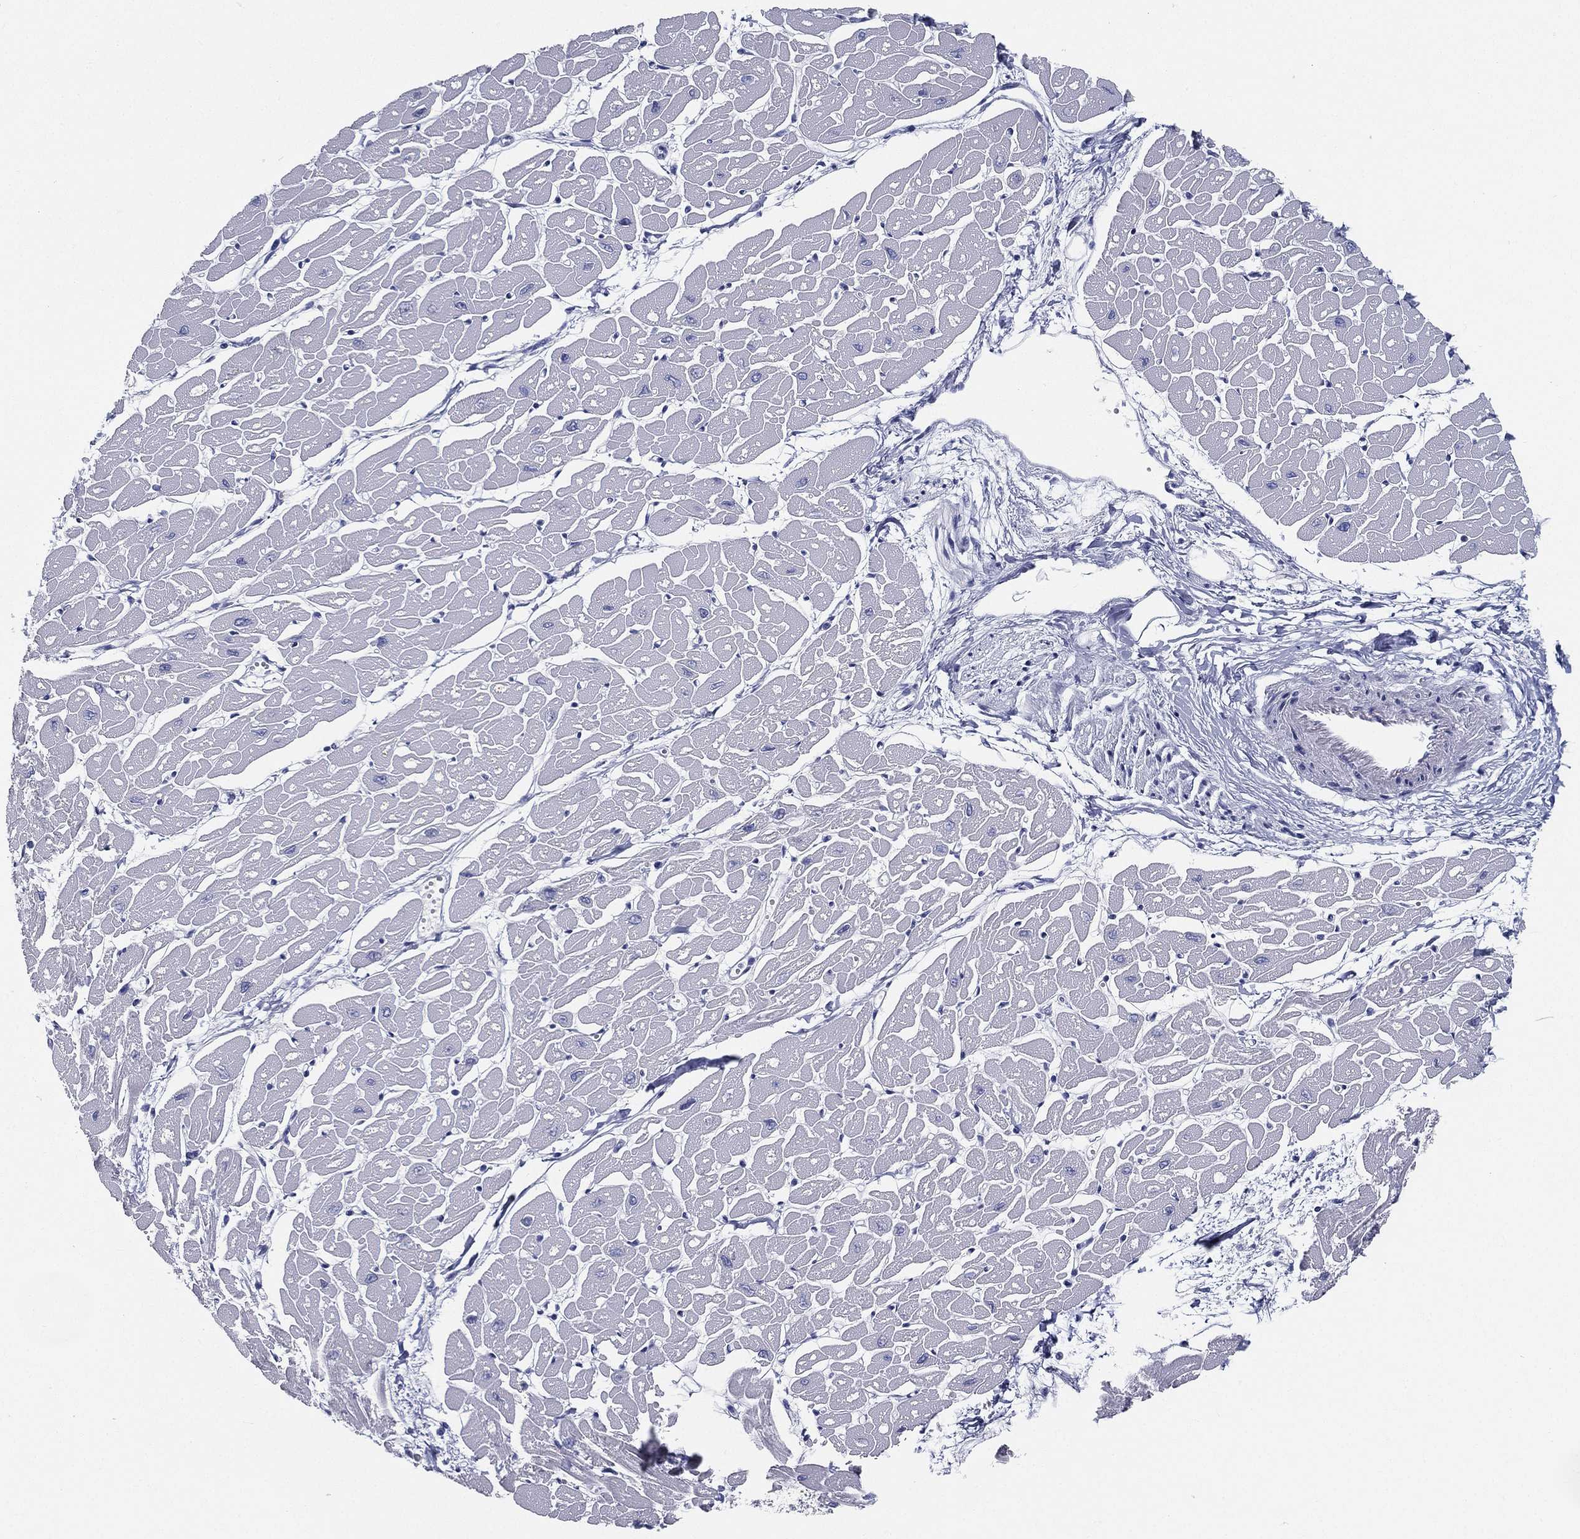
{"staining": {"intensity": "negative", "quantity": "none", "location": "none"}, "tissue": "heart muscle", "cell_type": "Cardiomyocytes", "image_type": "normal", "snomed": [{"axis": "morphology", "description": "Normal tissue, NOS"}, {"axis": "topography", "description": "Heart"}], "caption": "This is a photomicrograph of immunohistochemistry staining of benign heart muscle, which shows no positivity in cardiomyocytes.", "gene": "STS", "patient": {"sex": "male", "age": 57}}